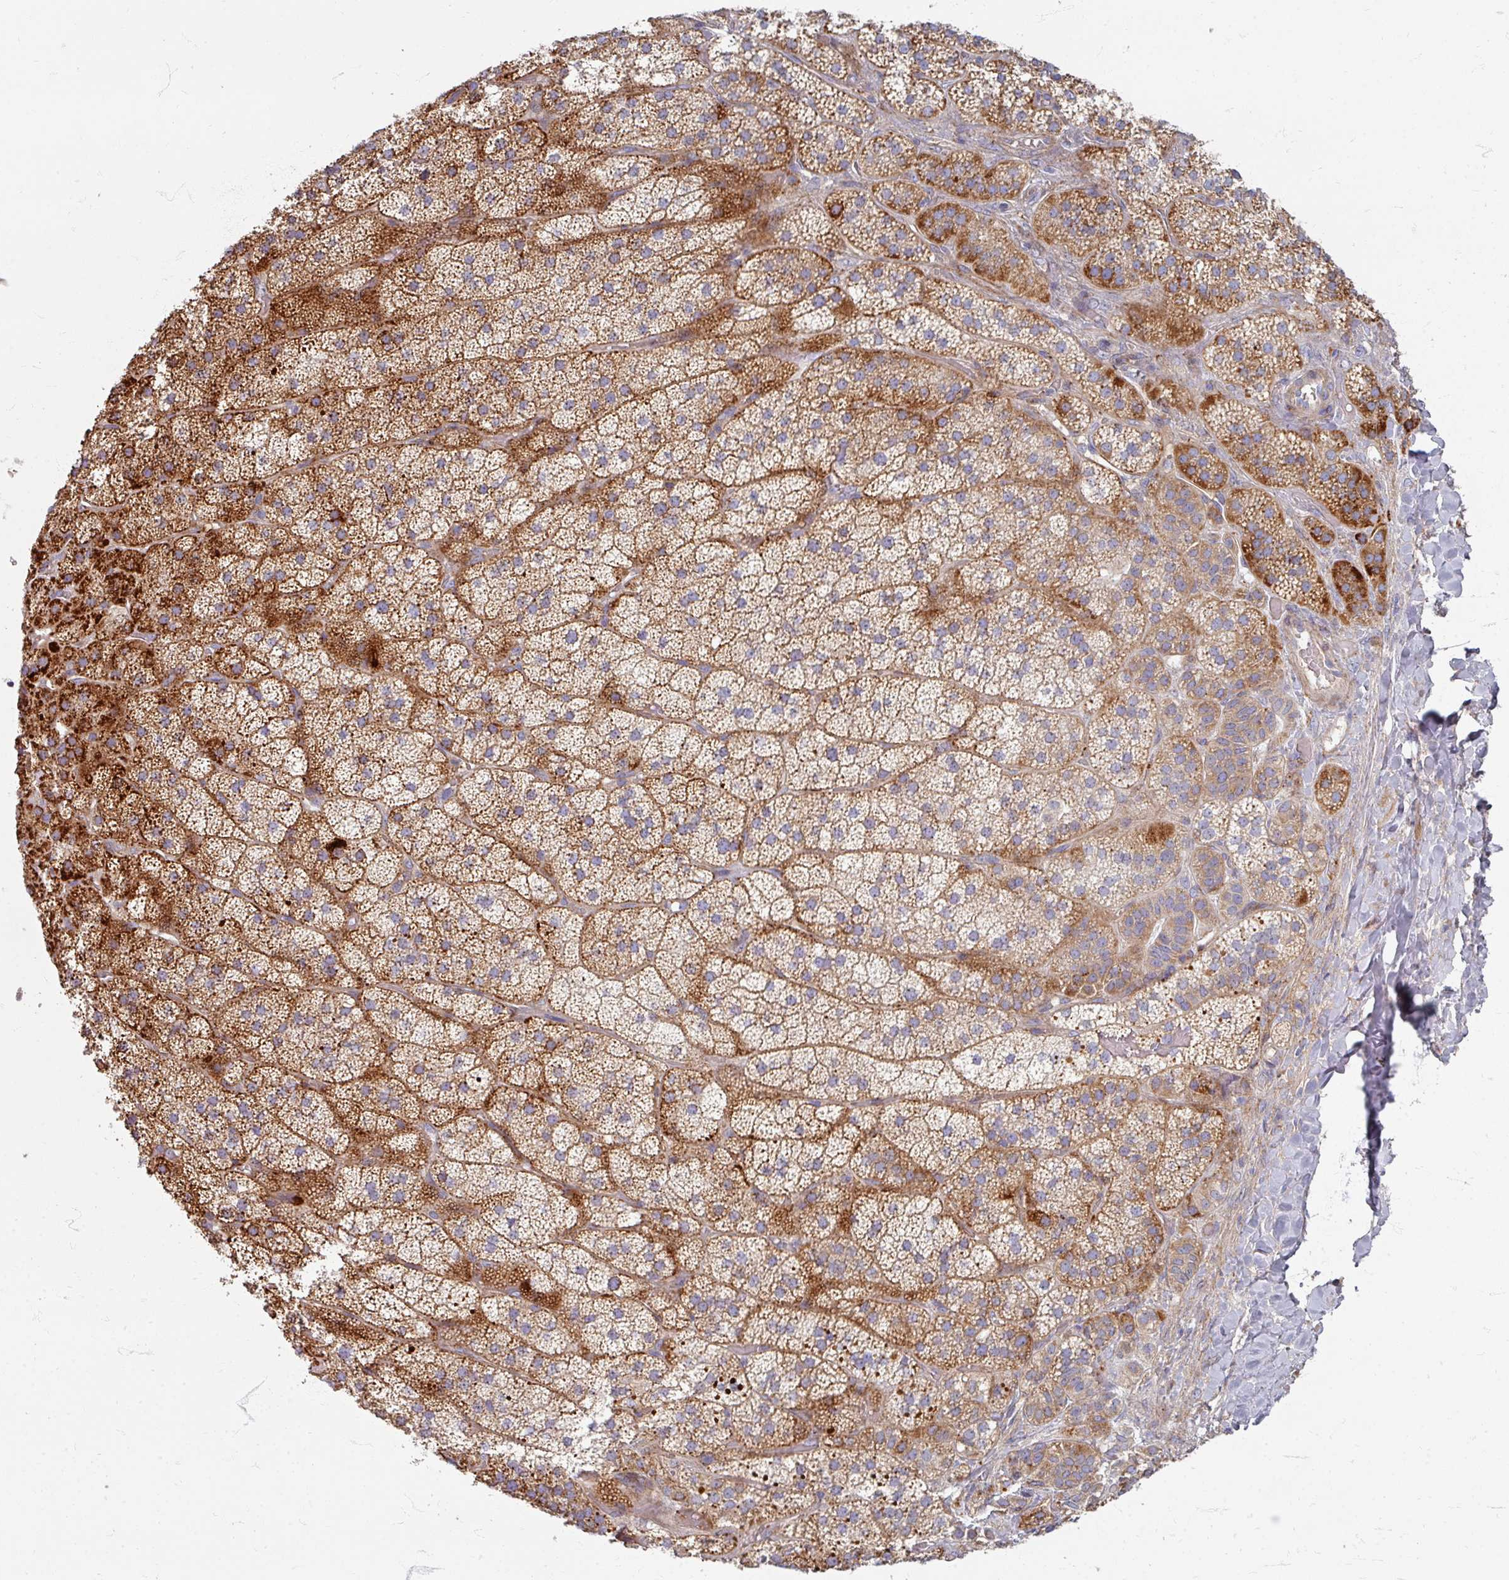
{"staining": {"intensity": "strong", "quantity": "25%-75%", "location": "cytoplasmic/membranous"}, "tissue": "adrenal gland", "cell_type": "Glandular cells", "image_type": "normal", "snomed": [{"axis": "morphology", "description": "Normal tissue, NOS"}, {"axis": "topography", "description": "Adrenal gland"}], "caption": "Brown immunohistochemical staining in unremarkable adrenal gland demonstrates strong cytoplasmic/membranous staining in approximately 25%-75% of glandular cells.", "gene": "GABARAPL1", "patient": {"sex": "male", "age": 57}}